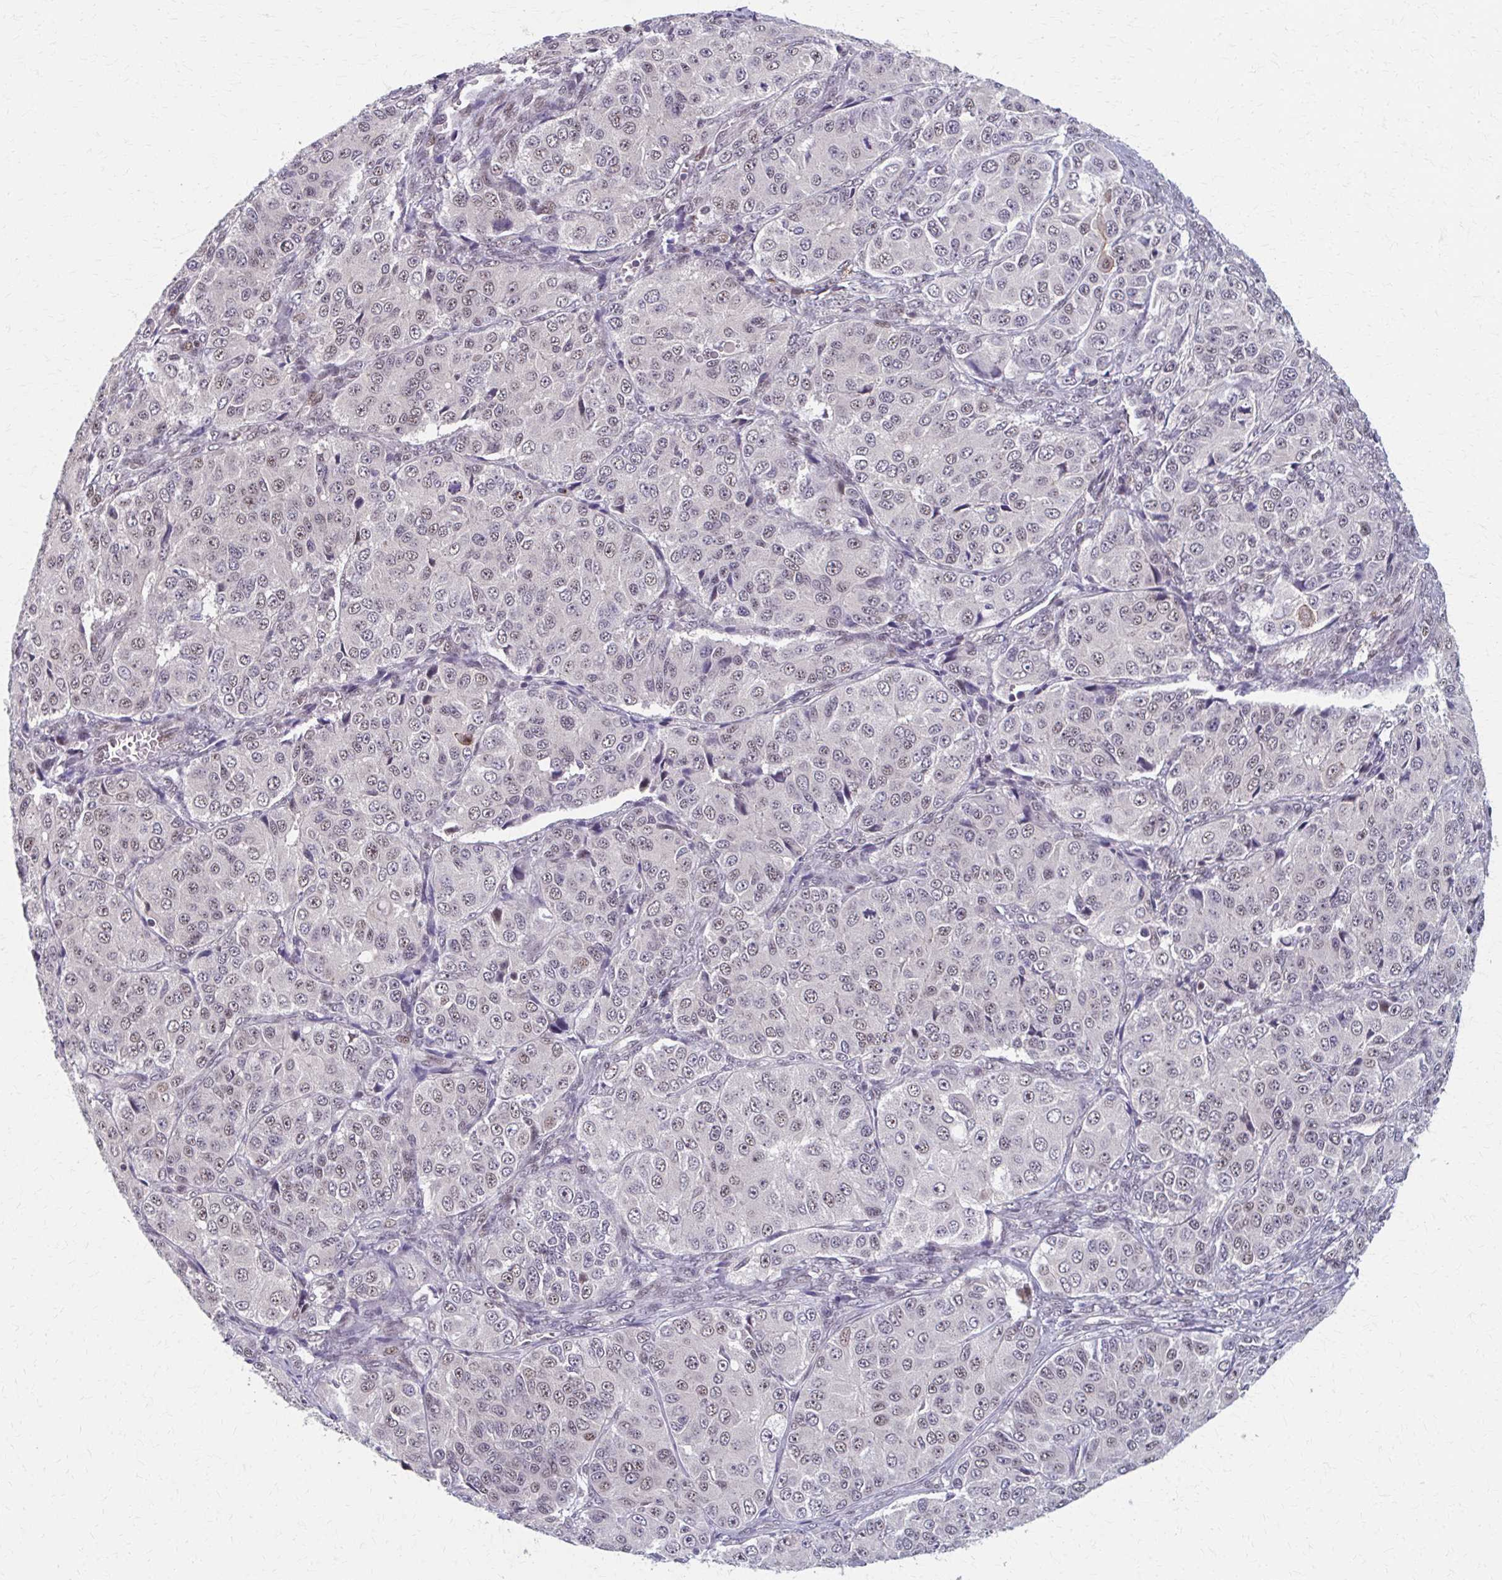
{"staining": {"intensity": "weak", "quantity": "<25%", "location": "nuclear"}, "tissue": "ovarian cancer", "cell_type": "Tumor cells", "image_type": "cancer", "snomed": [{"axis": "morphology", "description": "Carcinoma, endometroid"}, {"axis": "topography", "description": "Ovary"}], "caption": "Tumor cells are negative for brown protein staining in ovarian endometroid carcinoma. Nuclei are stained in blue.", "gene": "SETBP1", "patient": {"sex": "female", "age": 51}}